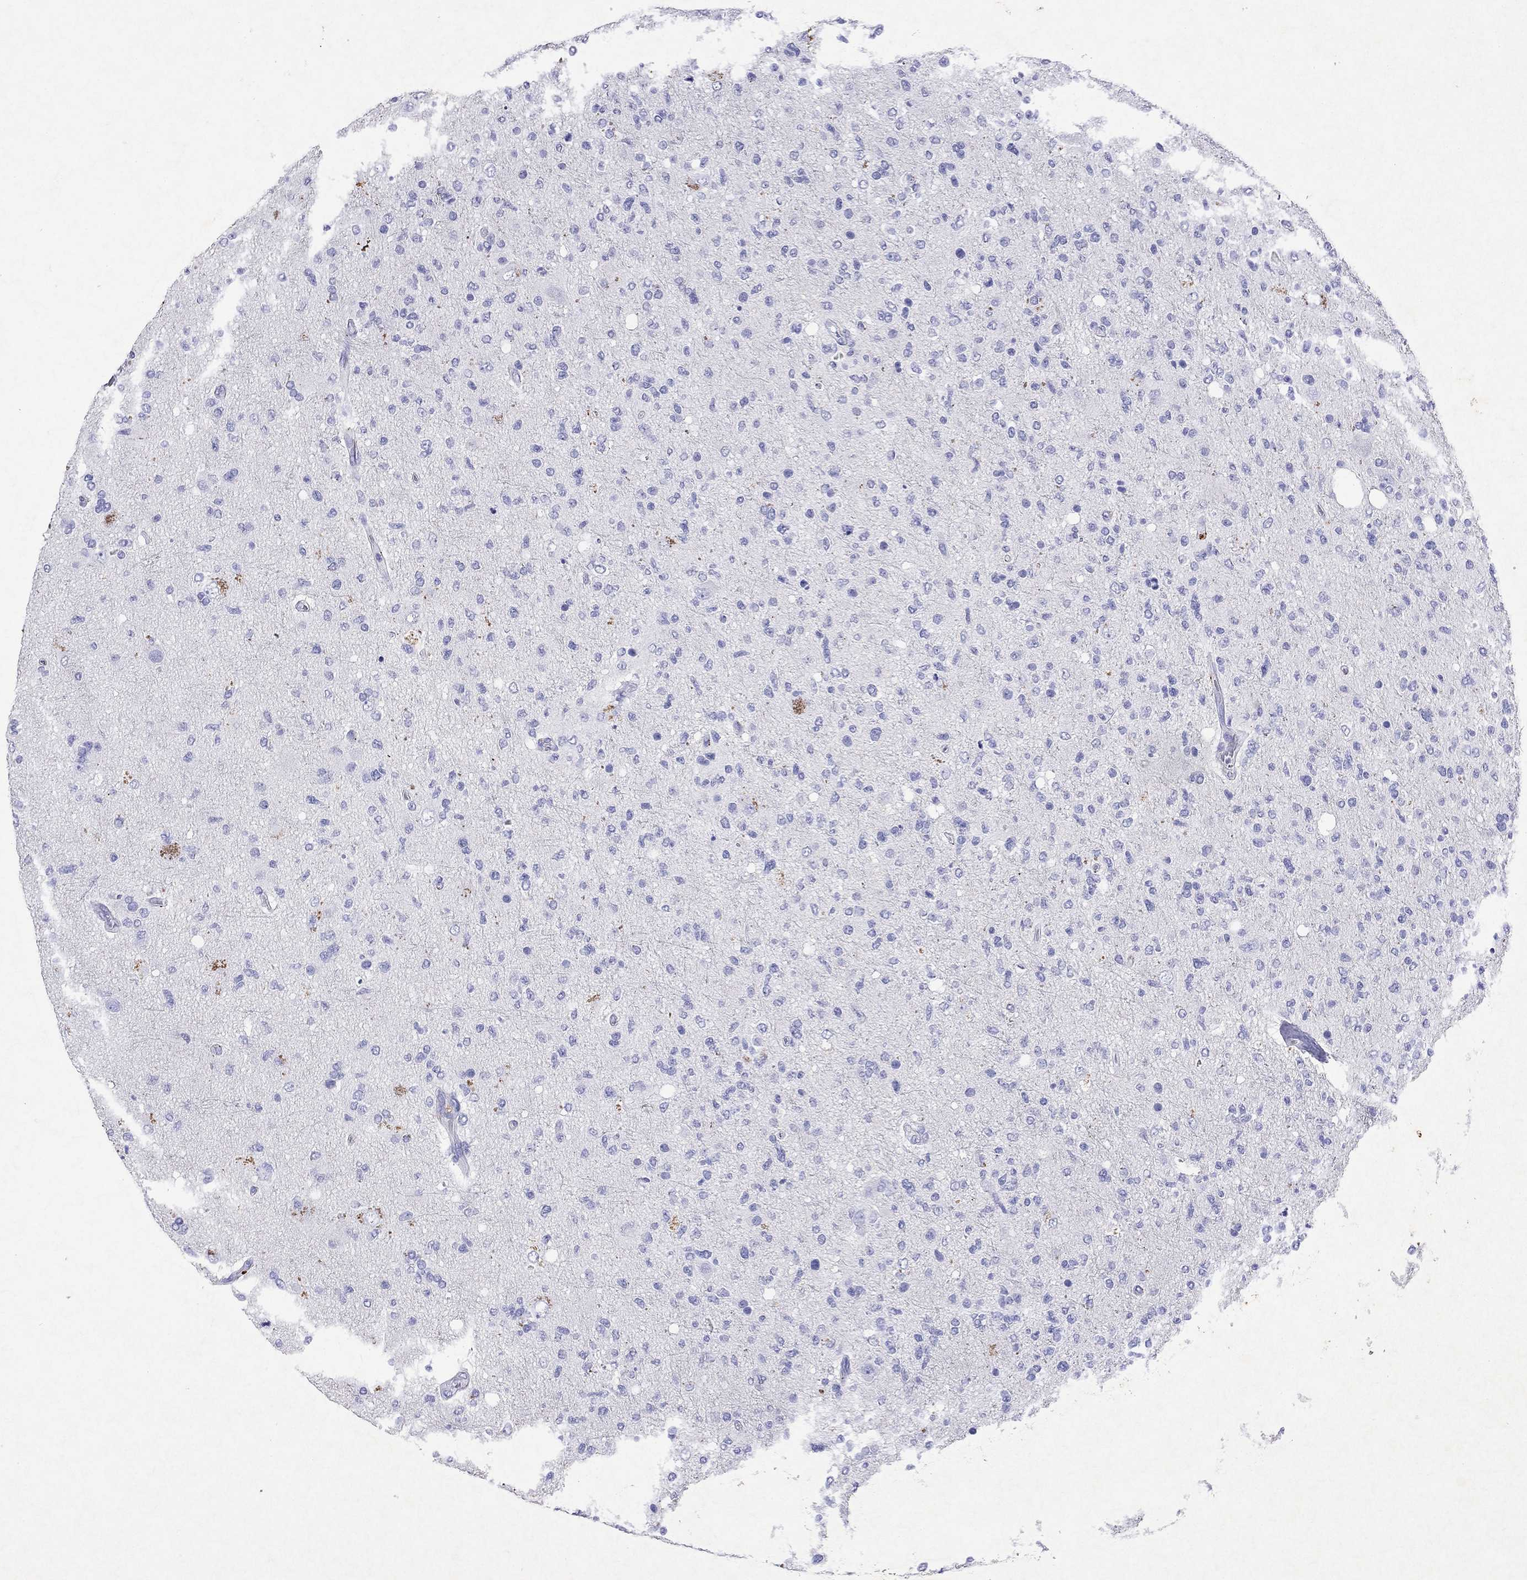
{"staining": {"intensity": "negative", "quantity": "none", "location": "none"}, "tissue": "glioma", "cell_type": "Tumor cells", "image_type": "cancer", "snomed": [{"axis": "morphology", "description": "Glioma, malignant, High grade"}, {"axis": "topography", "description": "Cerebral cortex"}], "caption": "The micrograph reveals no staining of tumor cells in malignant glioma (high-grade).", "gene": "ARMC12", "patient": {"sex": "male", "age": 70}}